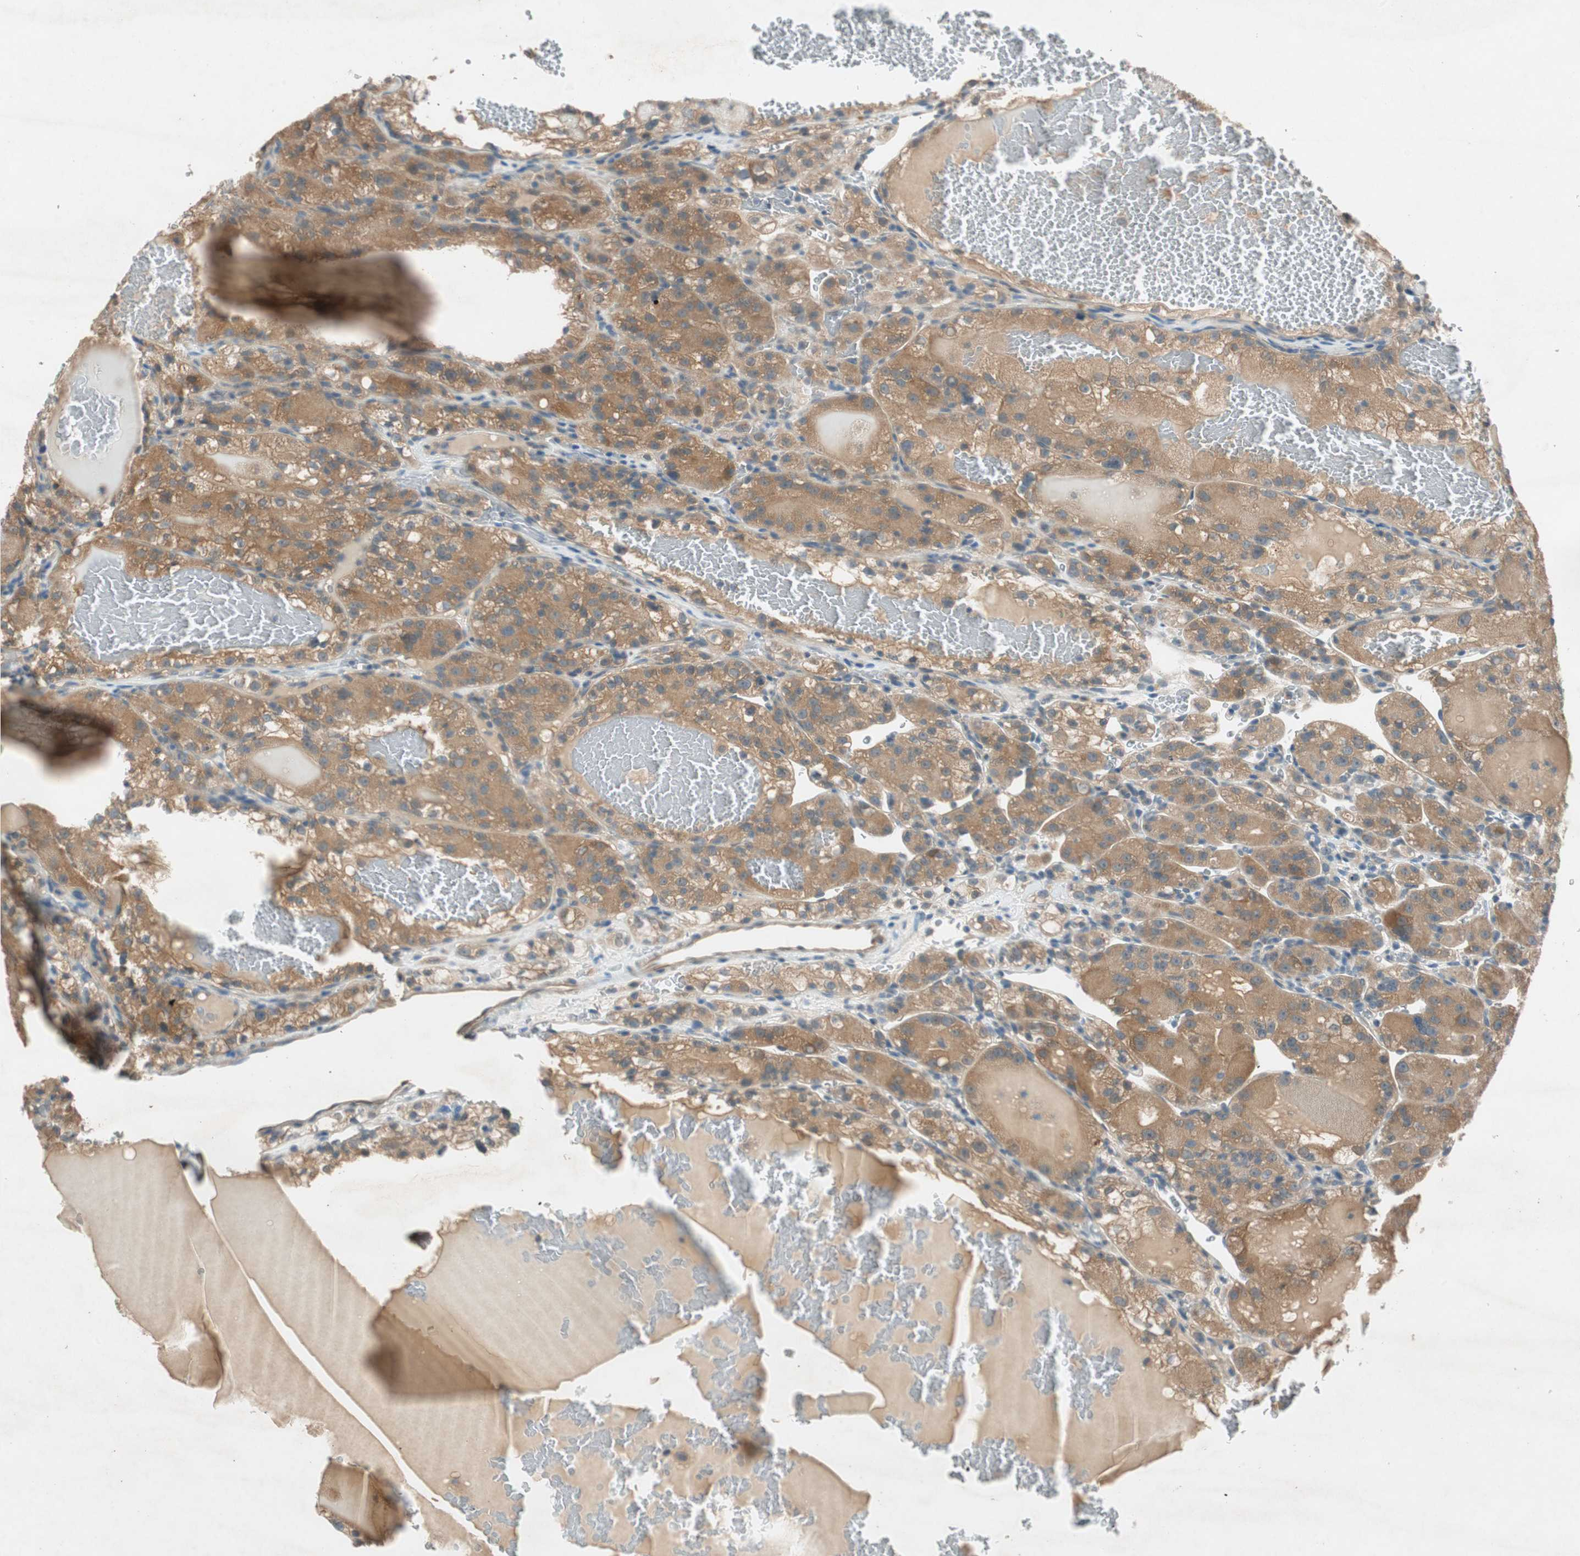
{"staining": {"intensity": "moderate", "quantity": ">75%", "location": "cytoplasmic/membranous"}, "tissue": "renal cancer", "cell_type": "Tumor cells", "image_type": "cancer", "snomed": [{"axis": "morphology", "description": "Normal tissue, NOS"}, {"axis": "morphology", "description": "Adenocarcinoma, NOS"}, {"axis": "topography", "description": "Kidney"}], "caption": "Protein positivity by immunohistochemistry (IHC) demonstrates moderate cytoplasmic/membranous expression in approximately >75% of tumor cells in adenocarcinoma (renal).", "gene": "NCLN", "patient": {"sex": "male", "age": 61}}